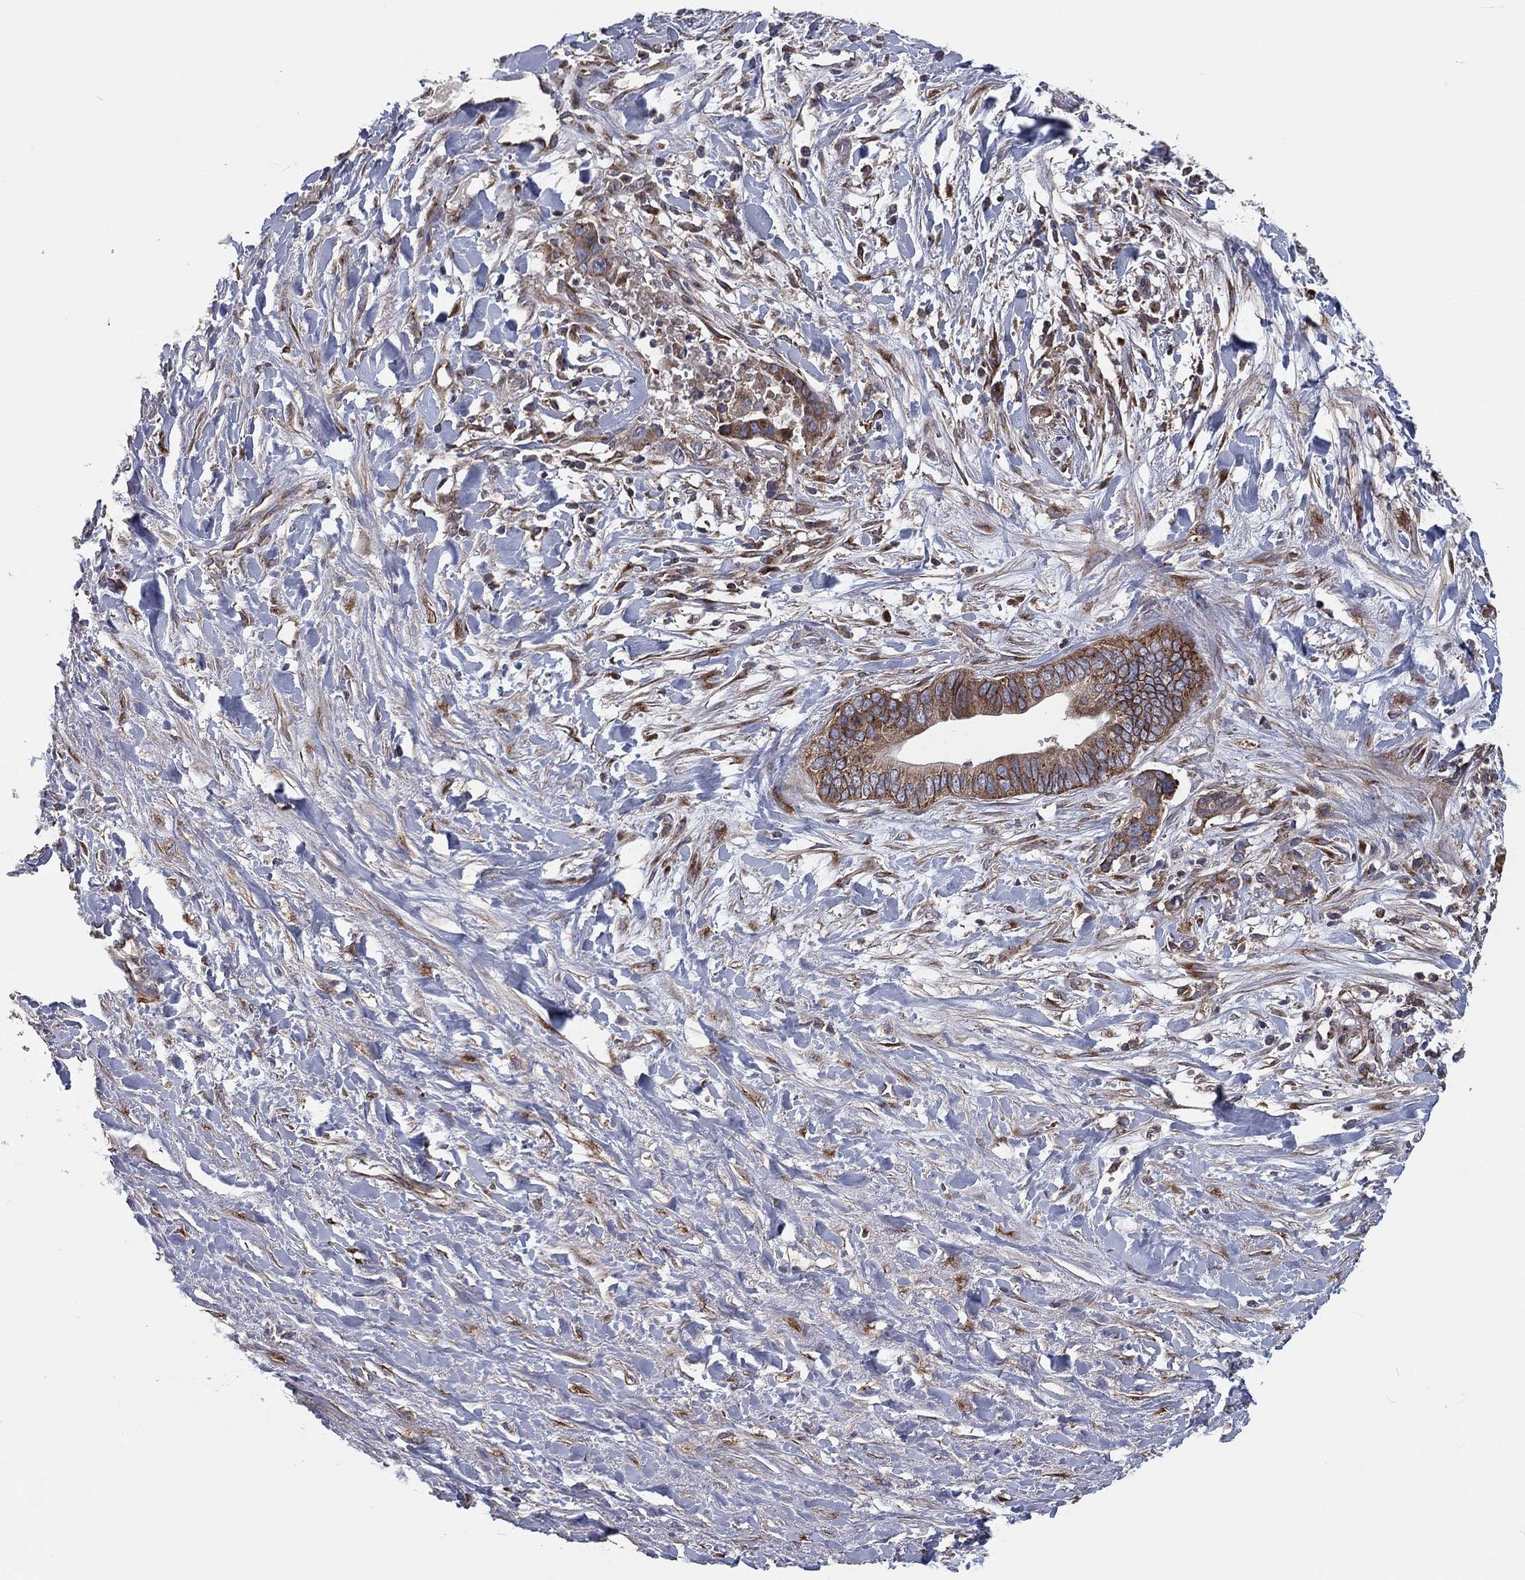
{"staining": {"intensity": "moderate", "quantity": "25%-75%", "location": "cytoplasmic/membranous"}, "tissue": "liver cancer", "cell_type": "Tumor cells", "image_type": "cancer", "snomed": [{"axis": "morphology", "description": "Cholangiocarcinoma"}, {"axis": "topography", "description": "Liver"}], "caption": "Immunohistochemistry (IHC) of human liver cancer (cholangiocarcinoma) demonstrates medium levels of moderate cytoplasmic/membranous positivity in approximately 25%-75% of tumor cells. (DAB (3,3'-diaminobenzidine) IHC, brown staining for protein, blue staining for nuclei).", "gene": "EIF2B5", "patient": {"sex": "female", "age": 79}}